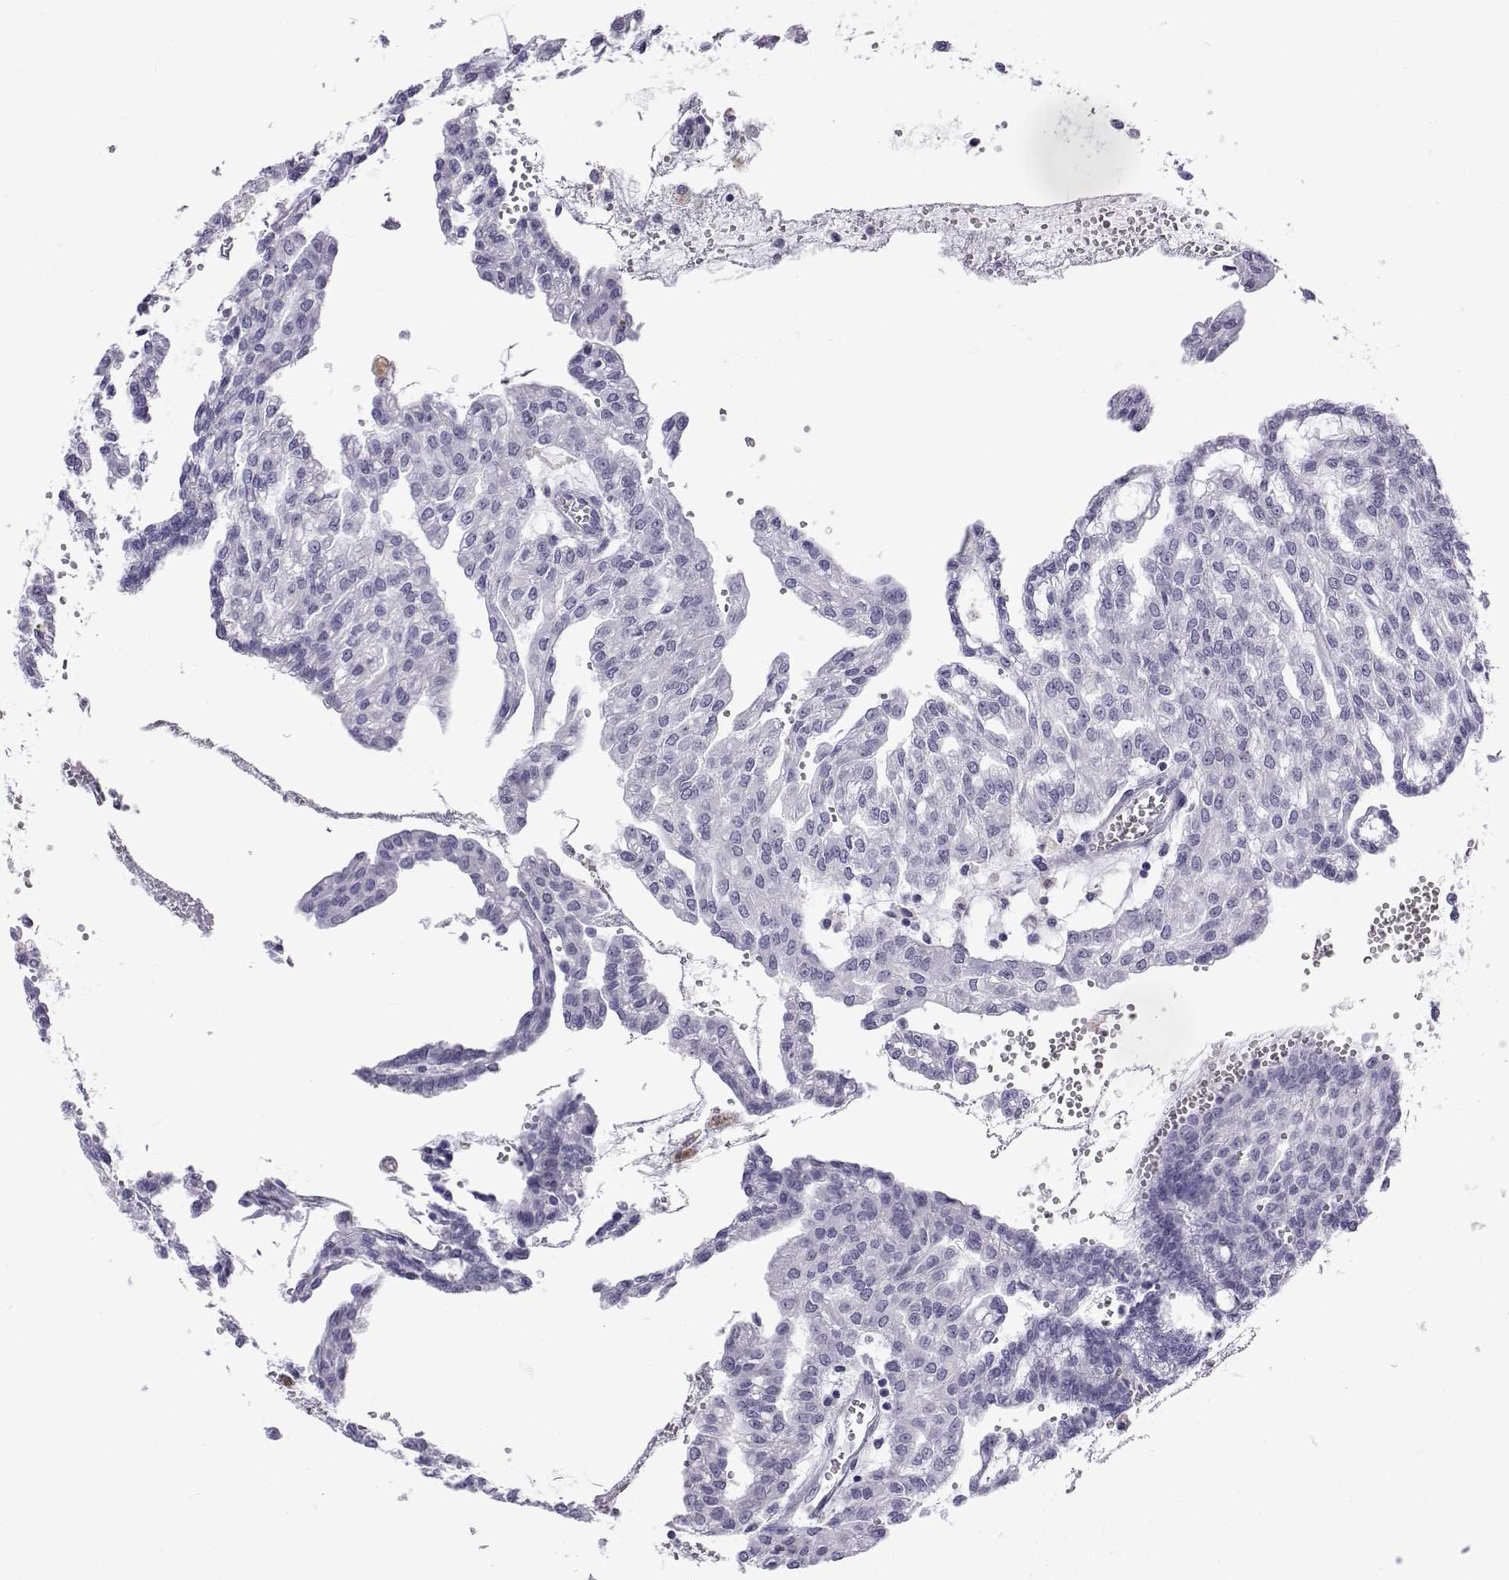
{"staining": {"intensity": "negative", "quantity": "none", "location": "none"}, "tissue": "renal cancer", "cell_type": "Tumor cells", "image_type": "cancer", "snomed": [{"axis": "morphology", "description": "Adenocarcinoma, NOS"}, {"axis": "topography", "description": "Kidney"}], "caption": "Adenocarcinoma (renal) stained for a protein using immunohistochemistry demonstrates no positivity tumor cells.", "gene": "ACTL7A", "patient": {"sex": "male", "age": 63}}